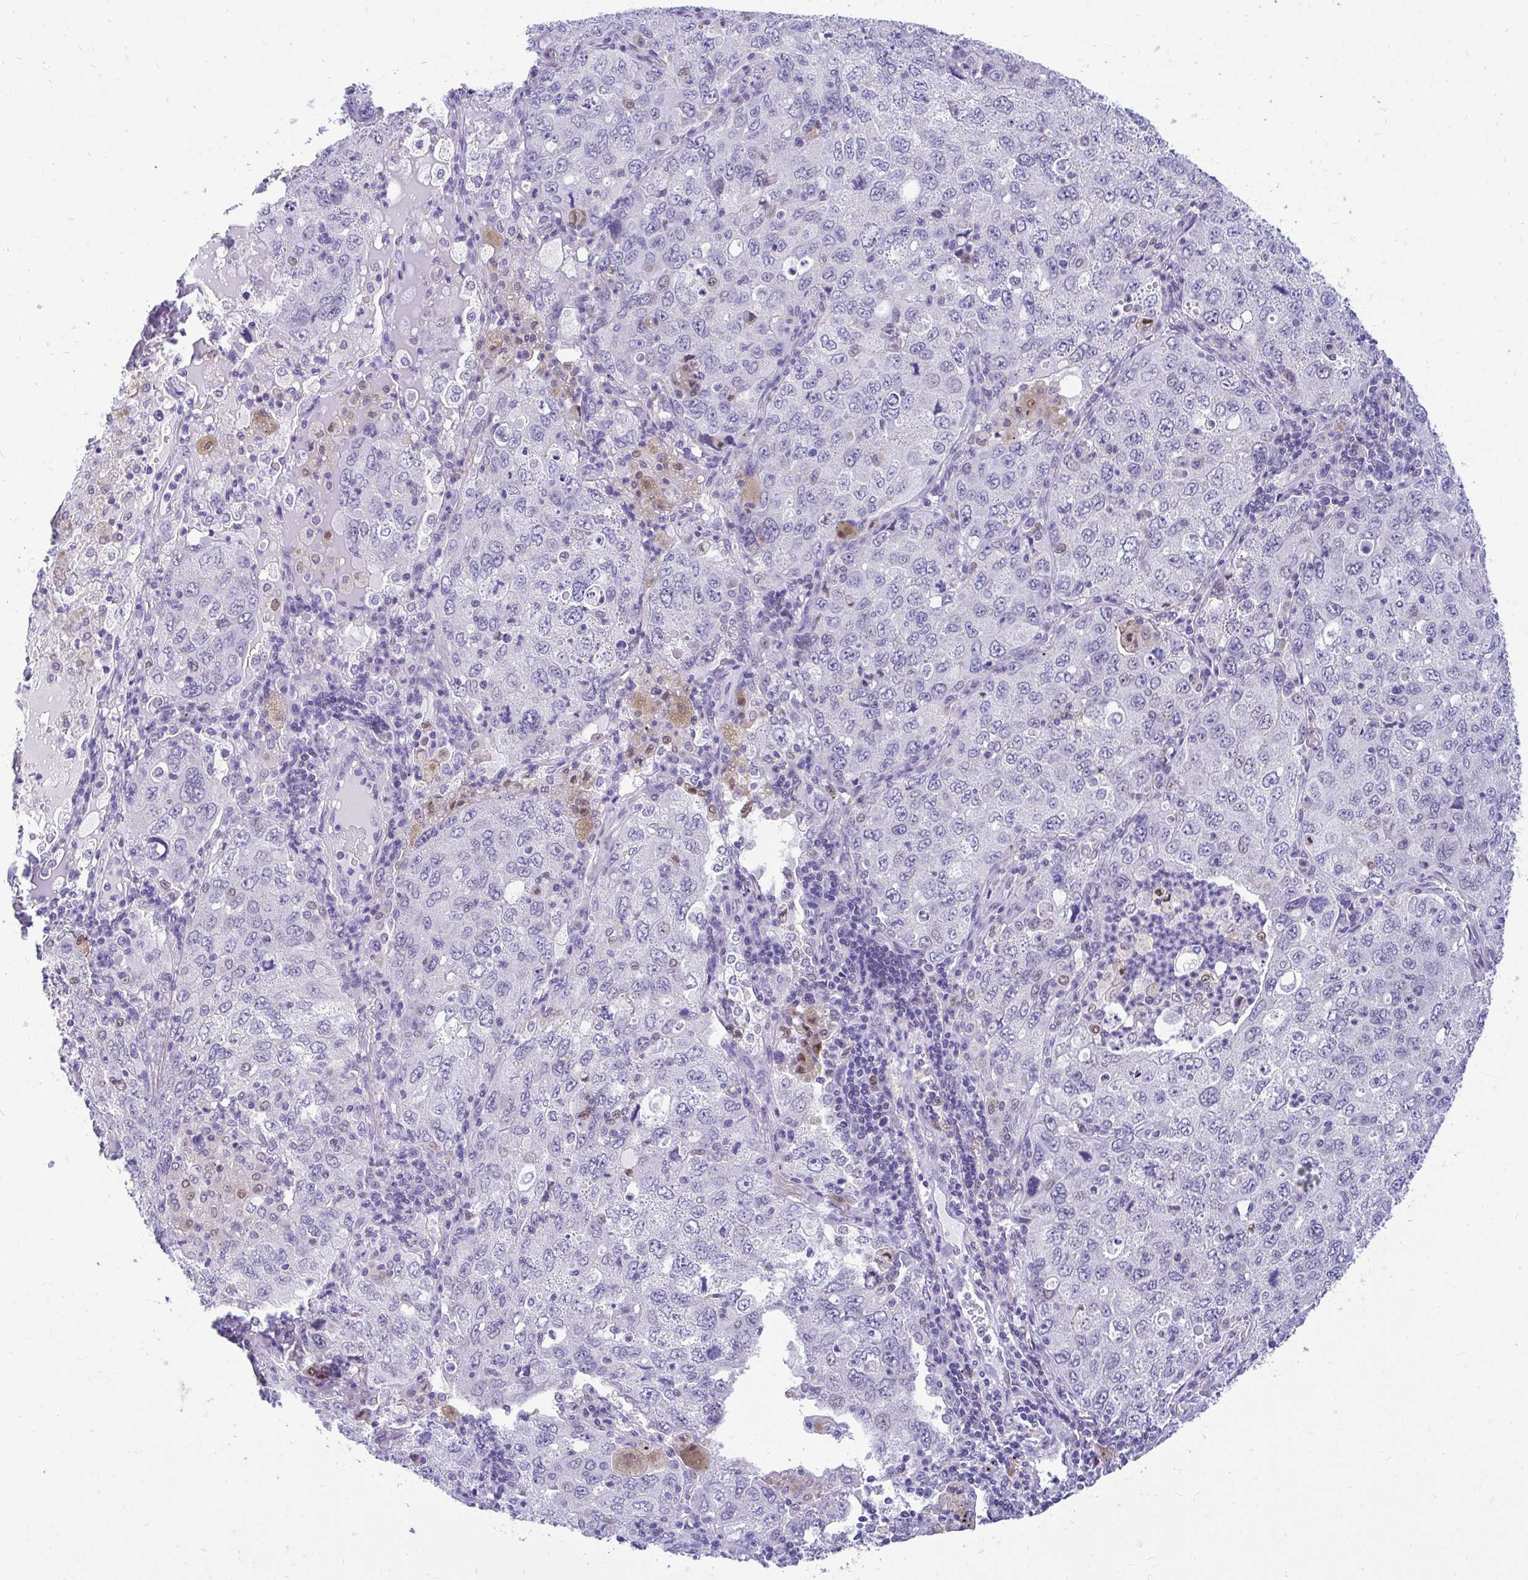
{"staining": {"intensity": "negative", "quantity": "none", "location": "none"}, "tissue": "lung cancer", "cell_type": "Tumor cells", "image_type": "cancer", "snomed": [{"axis": "morphology", "description": "Adenocarcinoma, NOS"}, {"axis": "topography", "description": "Lung"}], "caption": "An image of human lung adenocarcinoma is negative for staining in tumor cells. (IHC, brightfield microscopy, high magnification).", "gene": "GLB1L2", "patient": {"sex": "female", "age": 57}}